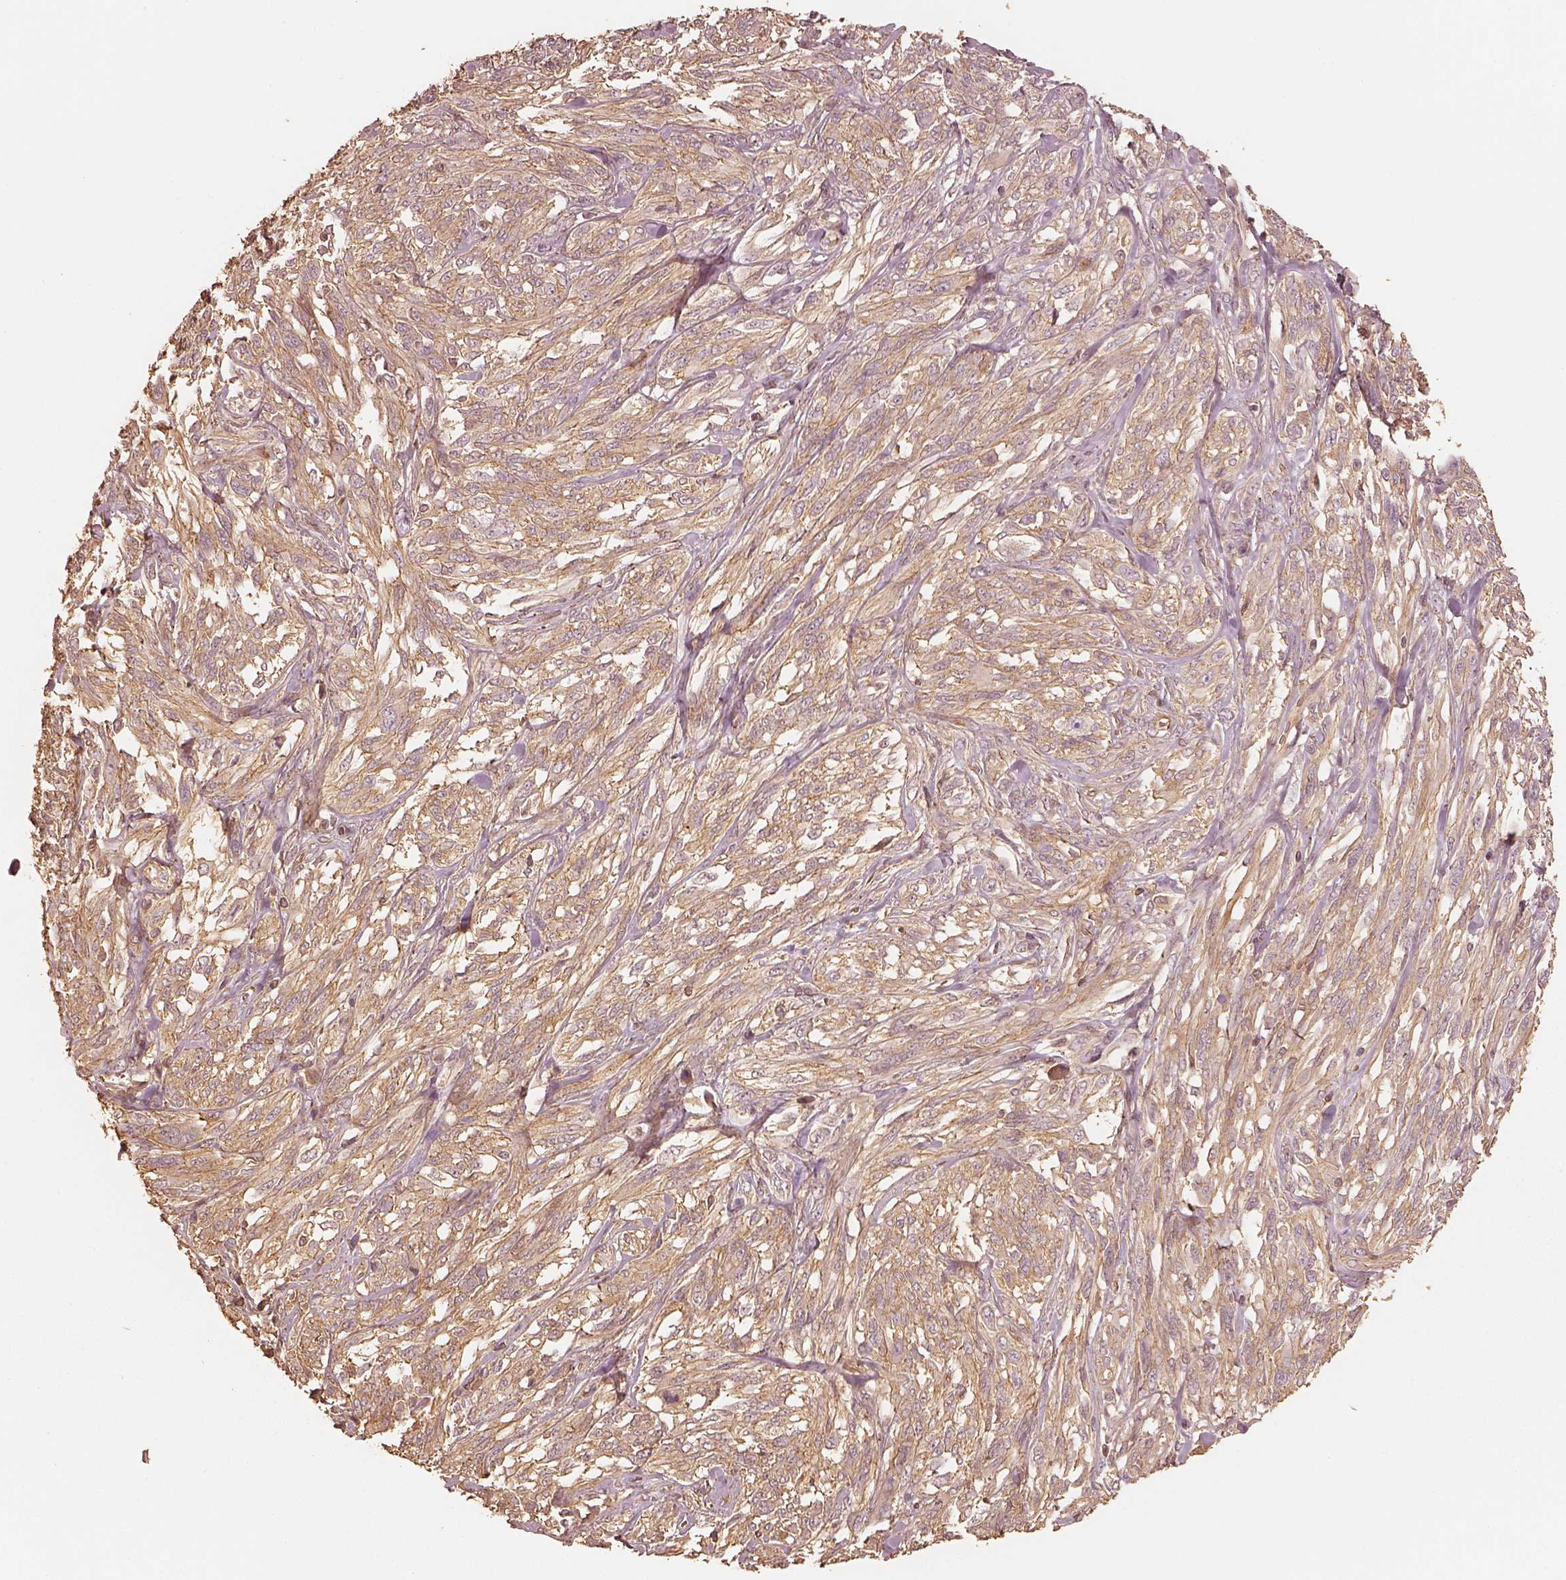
{"staining": {"intensity": "moderate", "quantity": ">75%", "location": "cytoplasmic/membranous"}, "tissue": "melanoma", "cell_type": "Tumor cells", "image_type": "cancer", "snomed": [{"axis": "morphology", "description": "Malignant melanoma, NOS"}, {"axis": "topography", "description": "Skin"}], "caption": "Melanoma stained with a protein marker displays moderate staining in tumor cells.", "gene": "WDR7", "patient": {"sex": "female", "age": 91}}